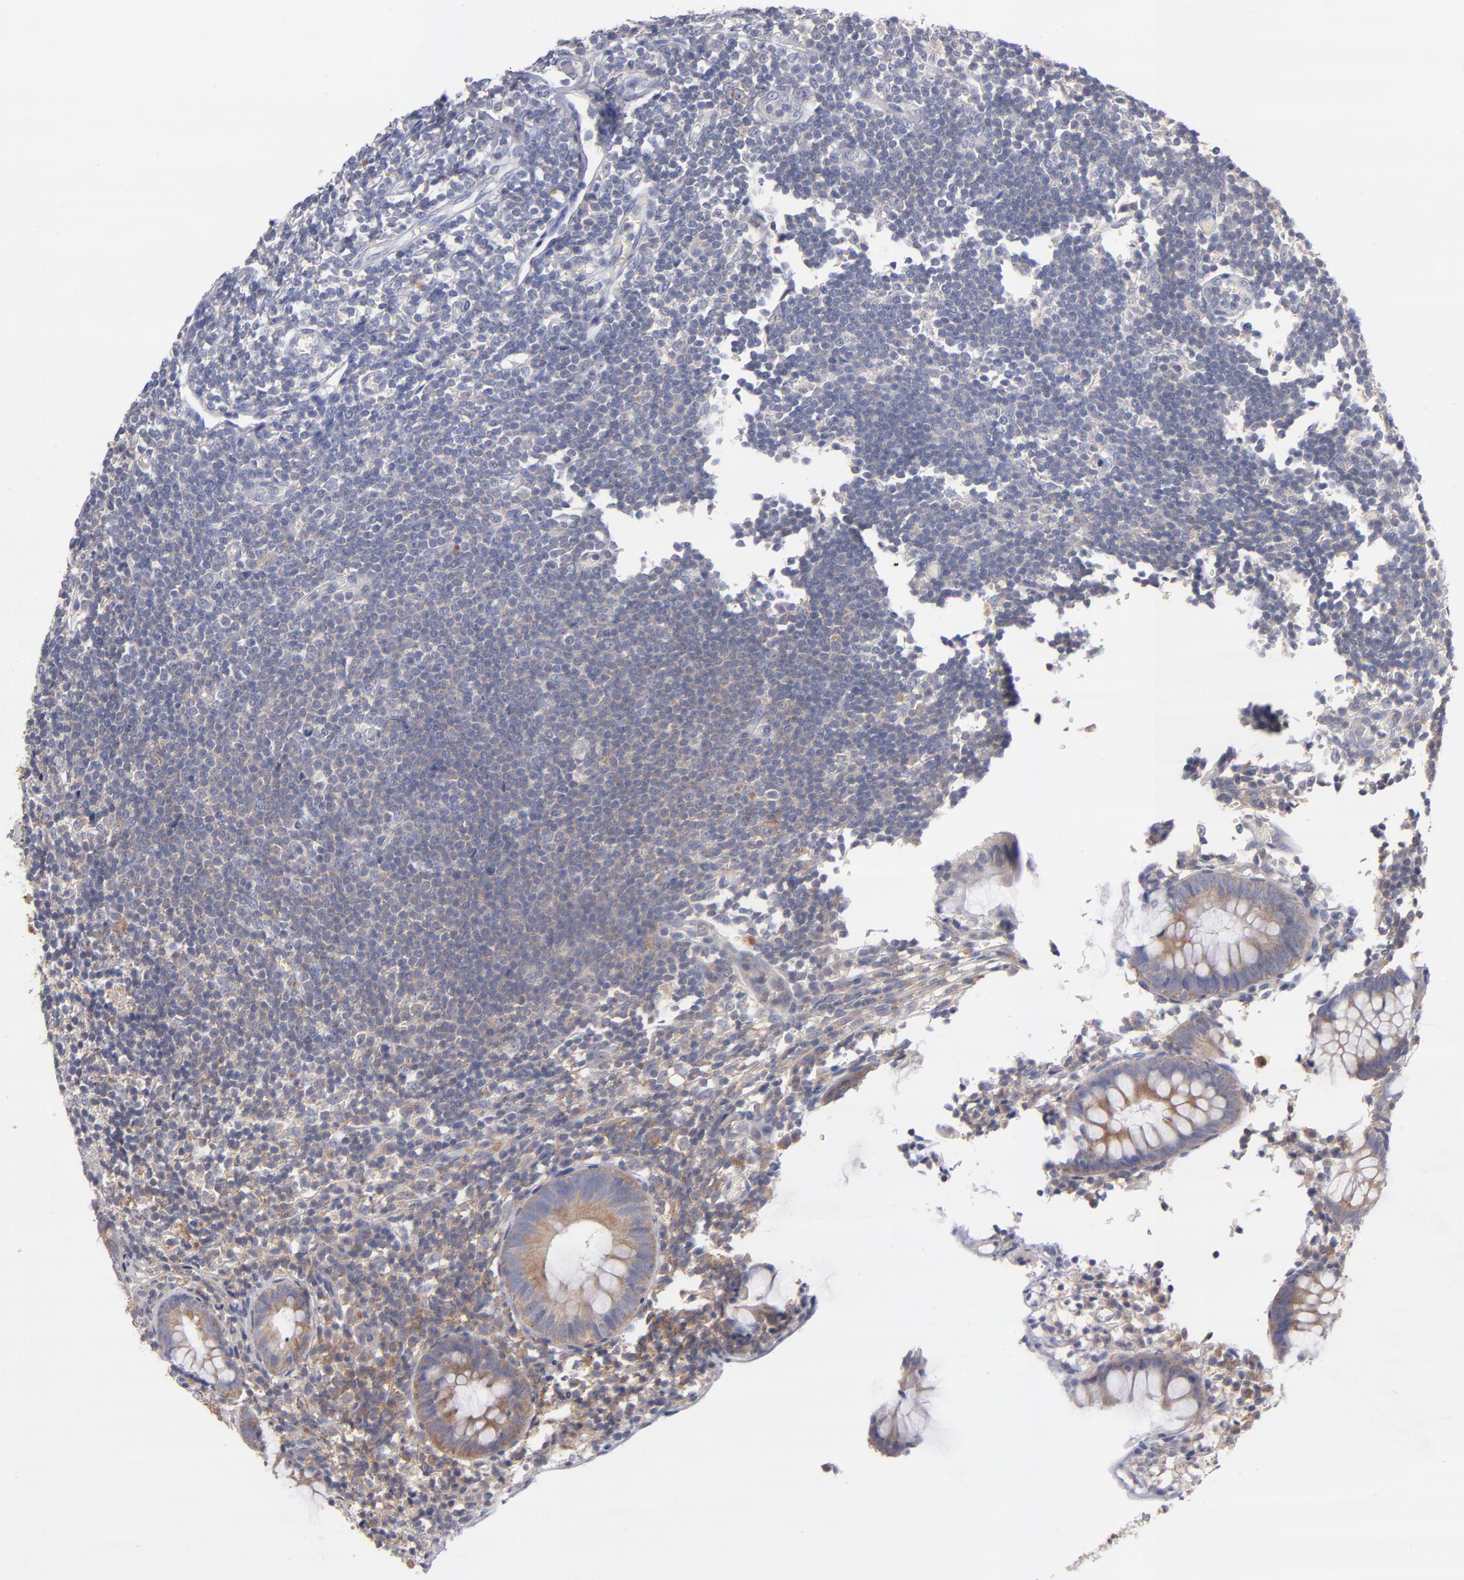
{"staining": {"intensity": "moderate", "quantity": "25%-75%", "location": "cytoplasmic/membranous"}, "tissue": "appendix", "cell_type": "Glandular cells", "image_type": "normal", "snomed": [{"axis": "morphology", "description": "Normal tissue, NOS"}, {"axis": "topography", "description": "Appendix"}], "caption": "About 25%-75% of glandular cells in unremarkable human appendix exhibit moderate cytoplasmic/membranous protein staining as visualized by brown immunohistochemical staining.", "gene": "UPF3B", "patient": {"sex": "female", "age": 66}}